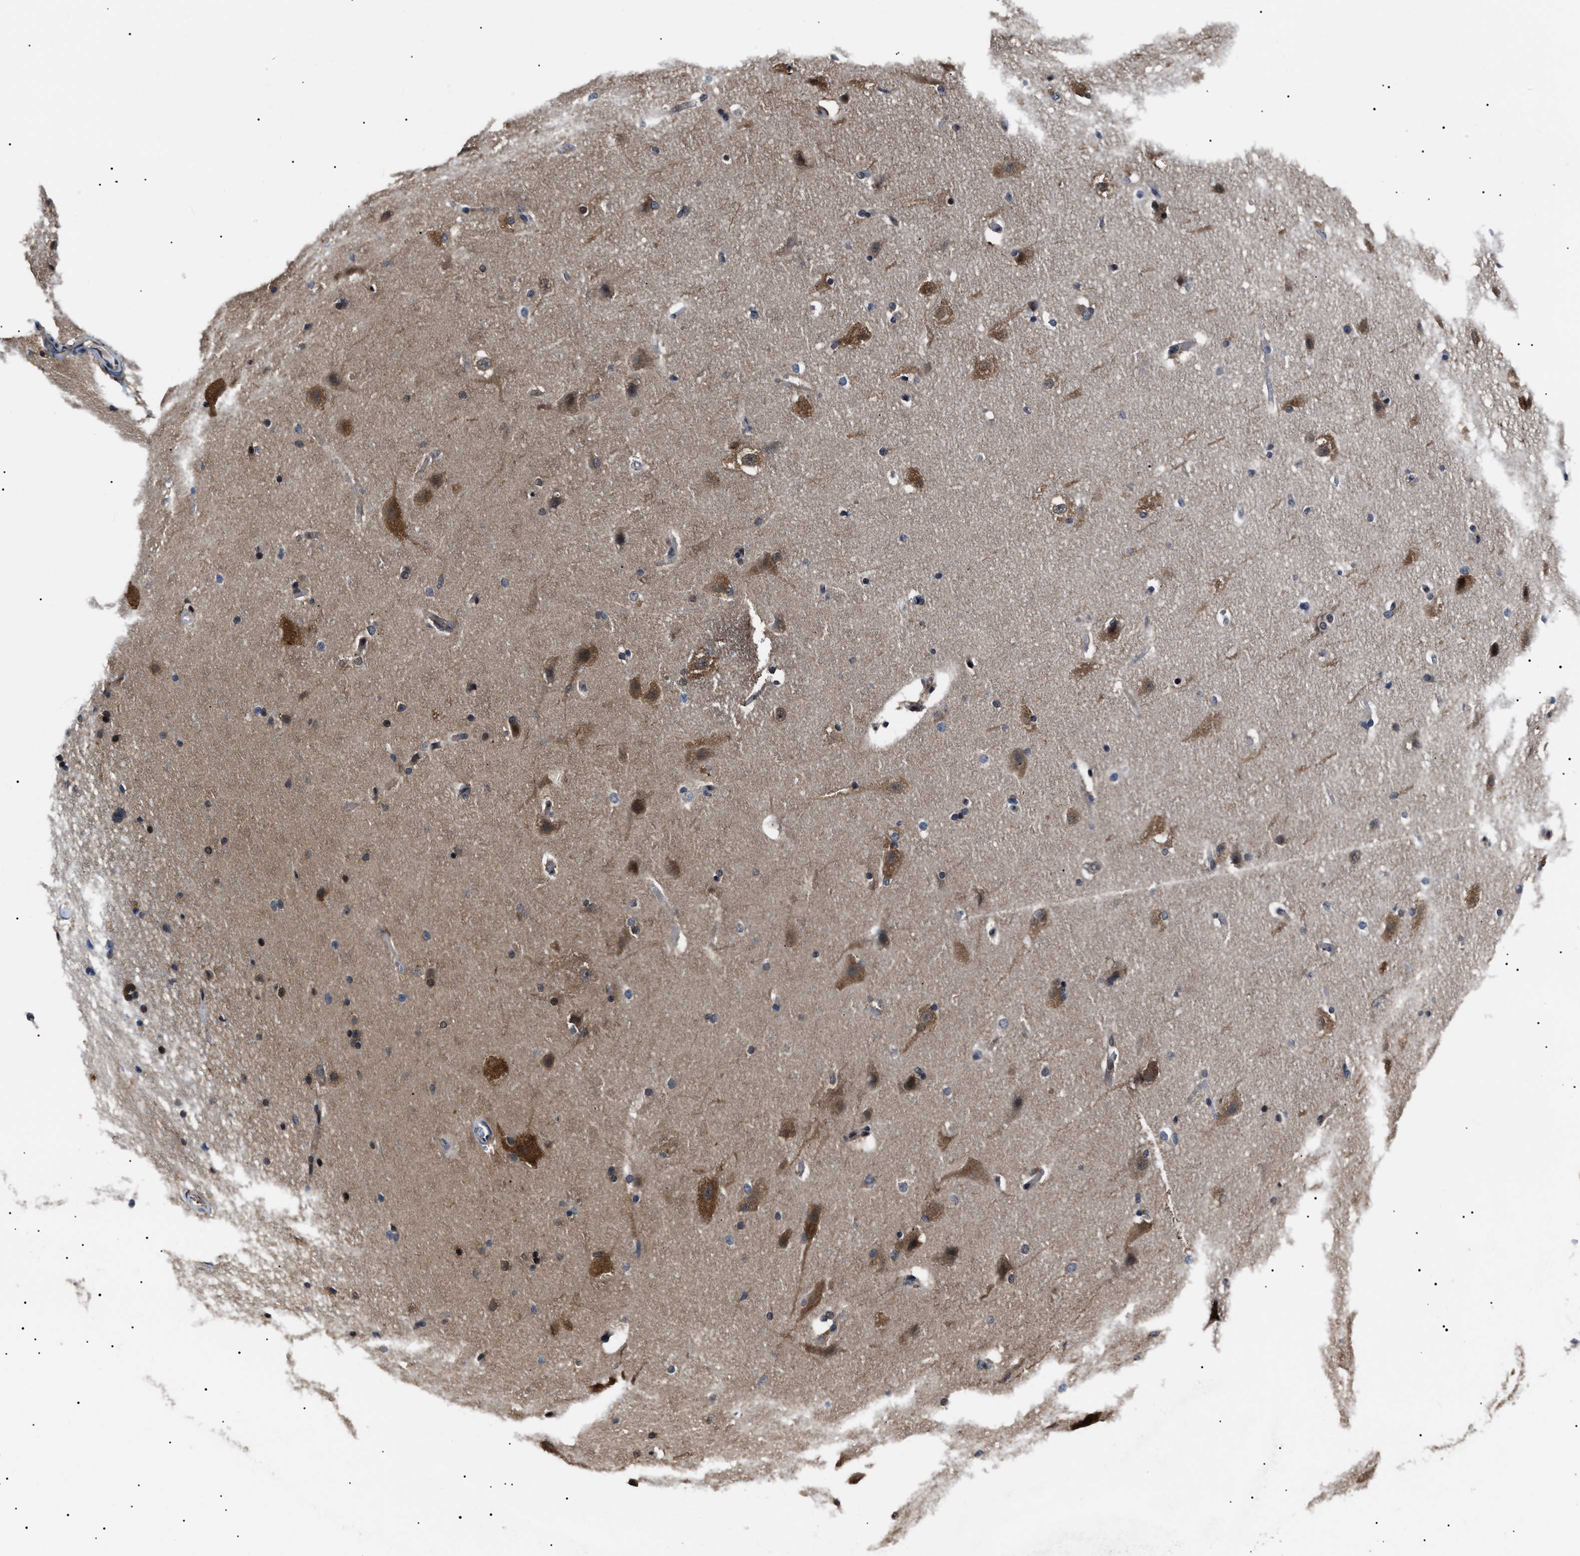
{"staining": {"intensity": "weak", "quantity": ">75%", "location": "cytoplasmic/membranous"}, "tissue": "cerebral cortex", "cell_type": "Endothelial cells", "image_type": "normal", "snomed": [{"axis": "morphology", "description": "Normal tissue, NOS"}, {"axis": "topography", "description": "Cerebral cortex"}, {"axis": "topography", "description": "Hippocampus"}], "caption": "High-power microscopy captured an immunohistochemistry (IHC) image of benign cerebral cortex, revealing weak cytoplasmic/membranous staining in approximately >75% of endothelial cells.", "gene": "CCT8", "patient": {"sex": "female", "age": 19}}